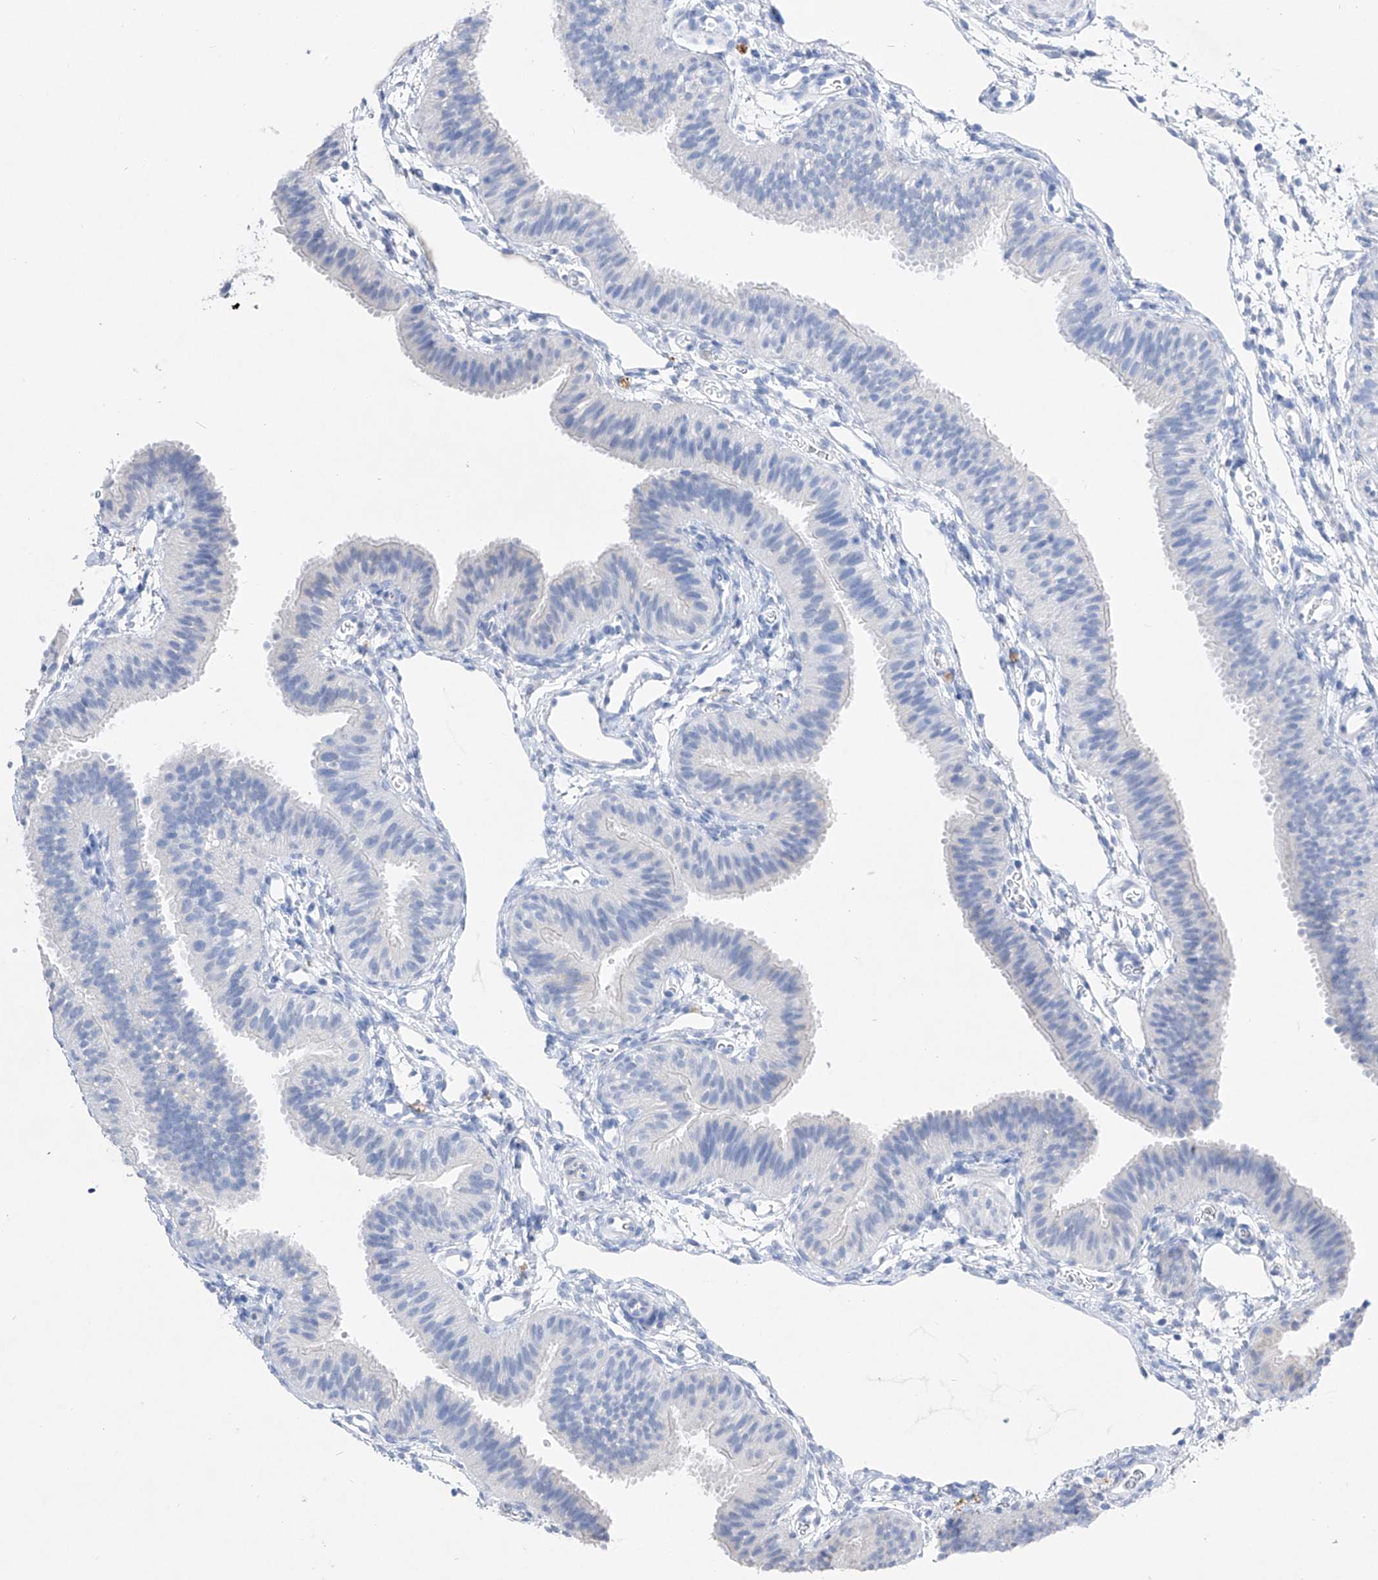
{"staining": {"intensity": "negative", "quantity": "none", "location": "none"}, "tissue": "fallopian tube", "cell_type": "Glandular cells", "image_type": "normal", "snomed": [{"axis": "morphology", "description": "Normal tissue, NOS"}, {"axis": "topography", "description": "Fallopian tube"}], "caption": "An immunohistochemistry photomicrograph of benign fallopian tube is shown. There is no staining in glandular cells of fallopian tube. (Brightfield microscopy of DAB (3,3'-diaminobenzidine) immunohistochemistry at high magnification).", "gene": "TM7SF2", "patient": {"sex": "female", "age": 35}}